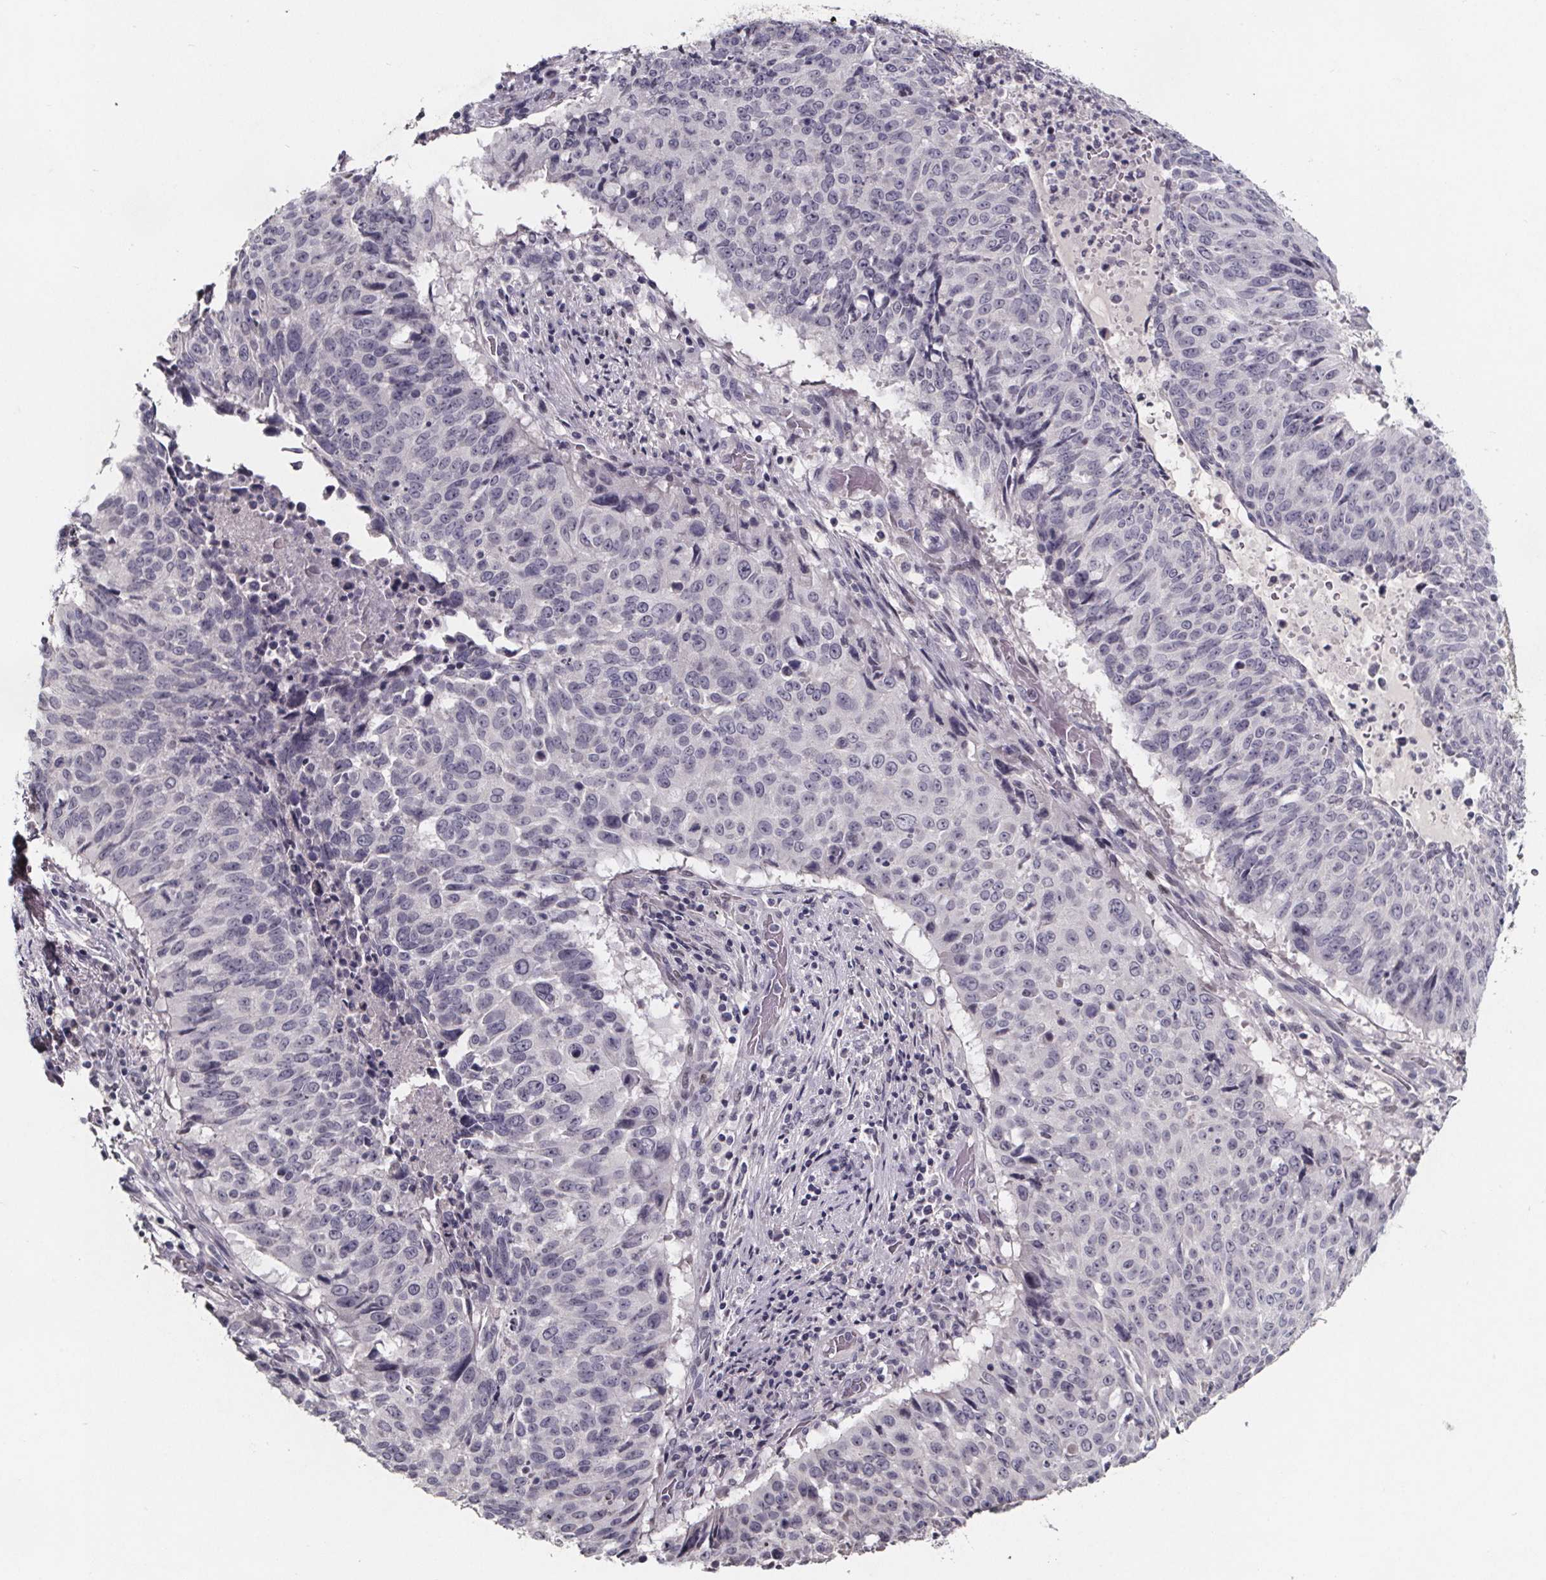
{"staining": {"intensity": "negative", "quantity": "none", "location": "none"}, "tissue": "lung cancer", "cell_type": "Tumor cells", "image_type": "cancer", "snomed": [{"axis": "morphology", "description": "Normal tissue, NOS"}, {"axis": "morphology", "description": "Squamous cell carcinoma, NOS"}, {"axis": "topography", "description": "Bronchus"}, {"axis": "topography", "description": "Lung"}], "caption": "Tumor cells show no significant staining in lung cancer.", "gene": "AR", "patient": {"sex": "male", "age": 64}}